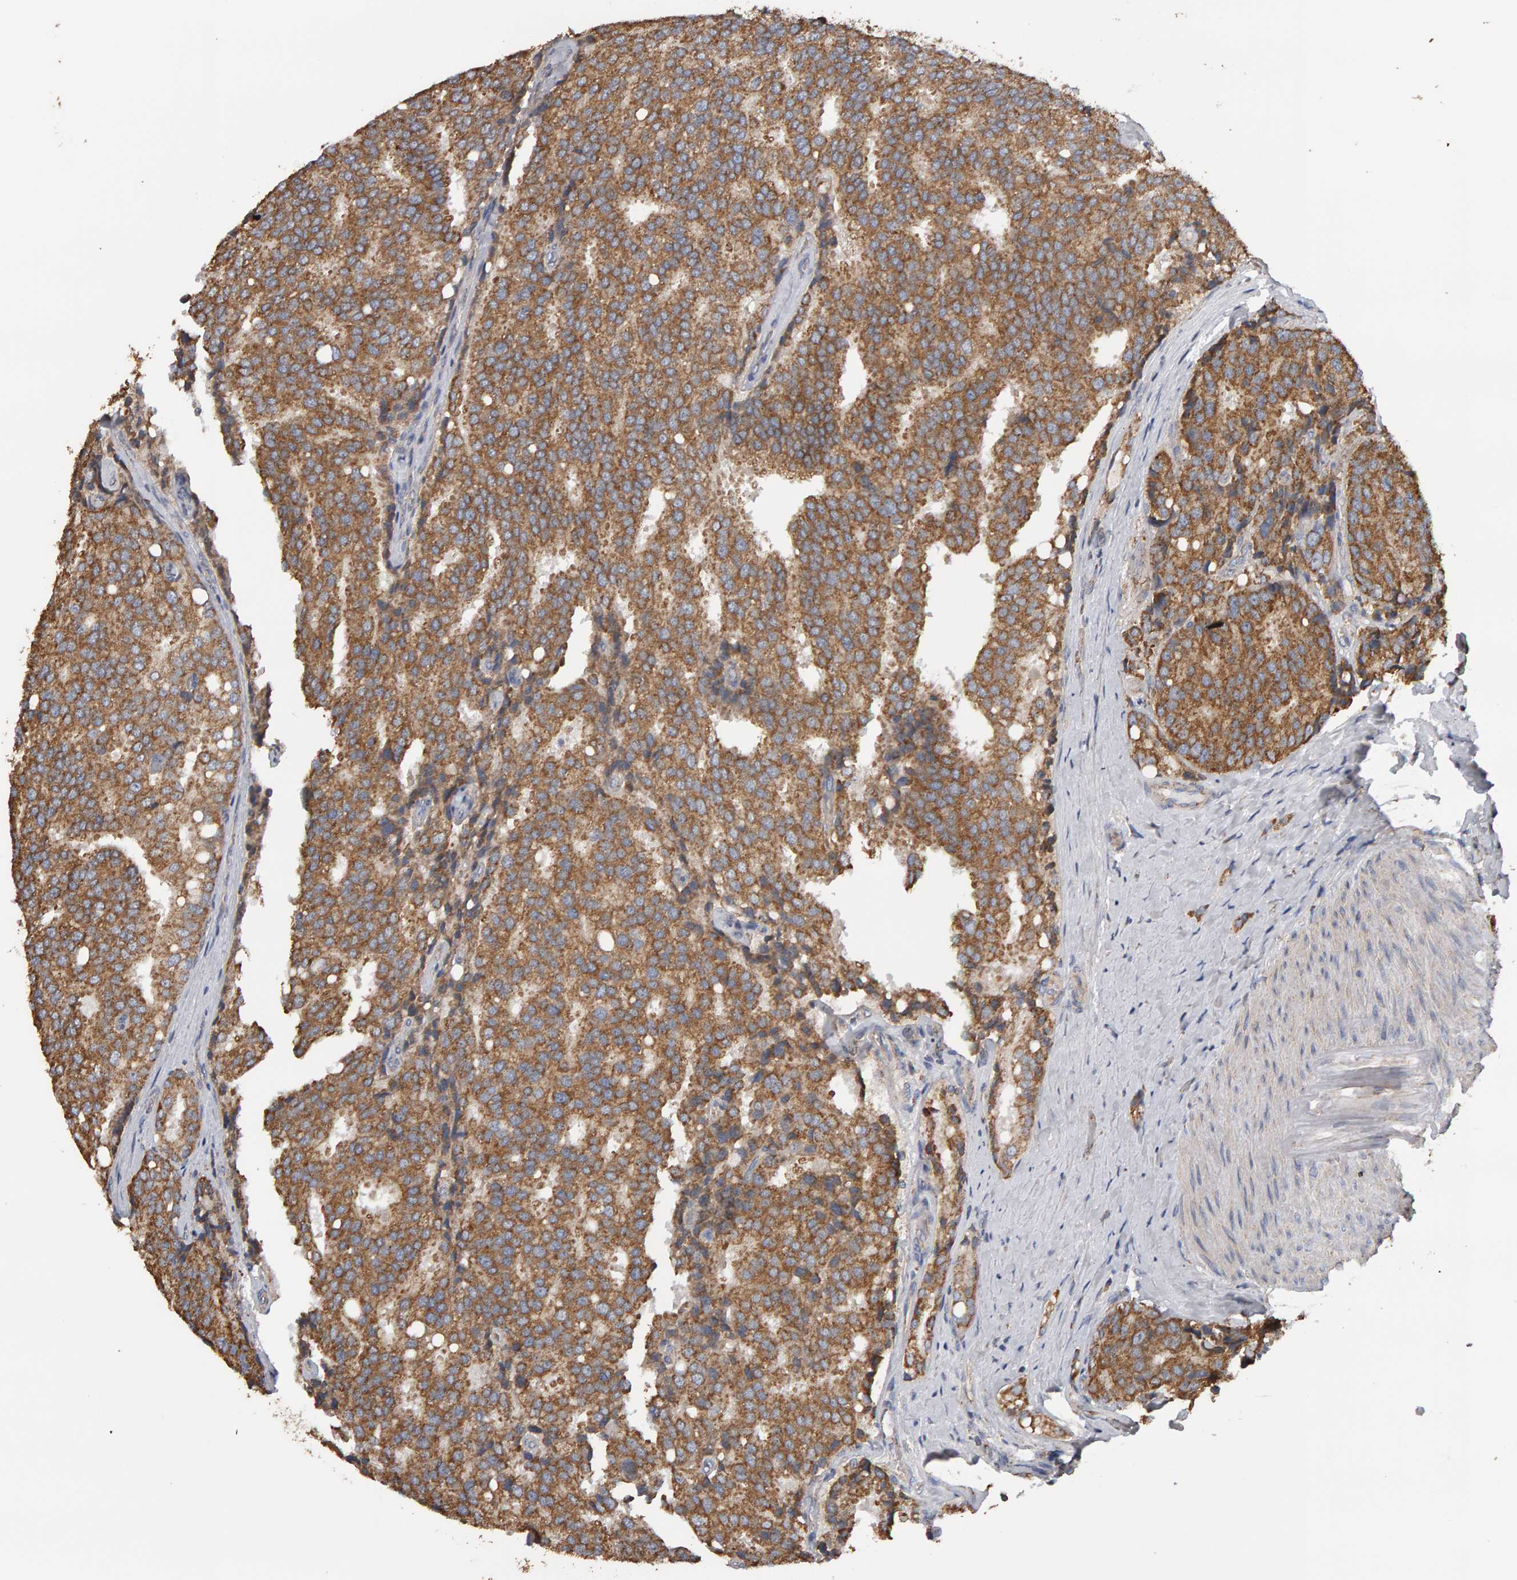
{"staining": {"intensity": "moderate", "quantity": ">75%", "location": "cytoplasmic/membranous"}, "tissue": "prostate cancer", "cell_type": "Tumor cells", "image_type": "cancer", "snomed": [{"axis": "morphology", "description": "Adenocarcinoma, High grade"}, {"axis": "topography", "description": "Prostate"}], "caption": "Immunohistochemical staining of human prostate cancer displays medium levels of moderate cytoplasmic/membranous protein expression in approximately >75% of tumor cells.", "gene": "TOM1L1", "patient": {"sex": "male", "age": 50}}